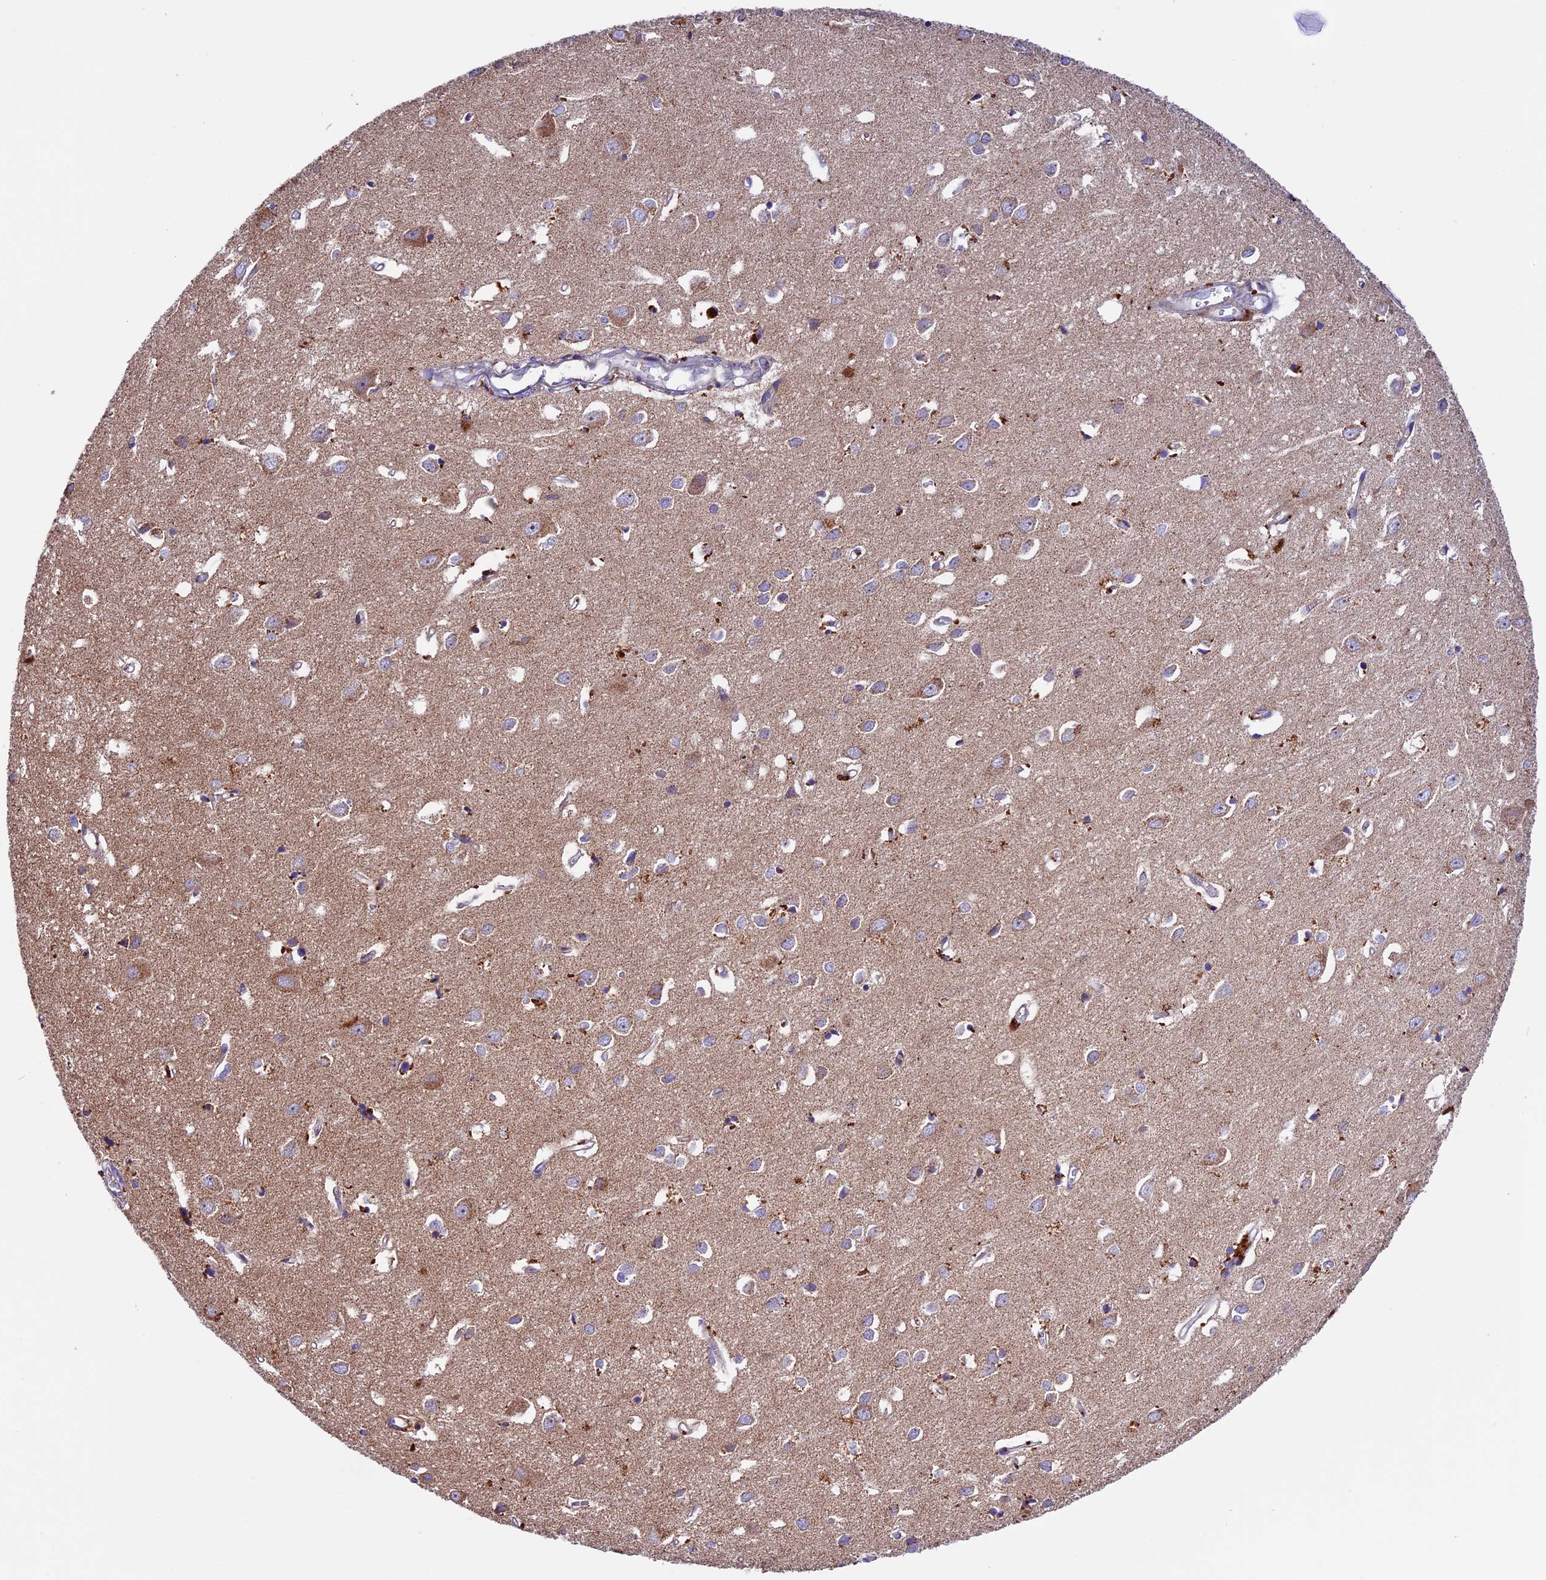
{"staining": {"intensity": "negative", "quantity": "none", "location": "none"}, "tissue": "cerebral cortex", "cell_type": "Endothelial cells", "image_type": "normal", "snomed": [{"axis": "morphology", "description": "Normal tissue, NOS"}, {"axis": "topography", "description": "Cerebral cortex"}], "caption": "Immunohistochemistry (IHC) histopathology image of unremarkable cerebral cortex: cerebral cortex stained with DAB (3,3'-diaminobenzidine) exhibits no significant protein expression in endothelial cells. (DAB IHC visualized using brightfield microscopy, high magnification).", "gene": "METTL22", "patient": {"sex": "female", "age": 64}}